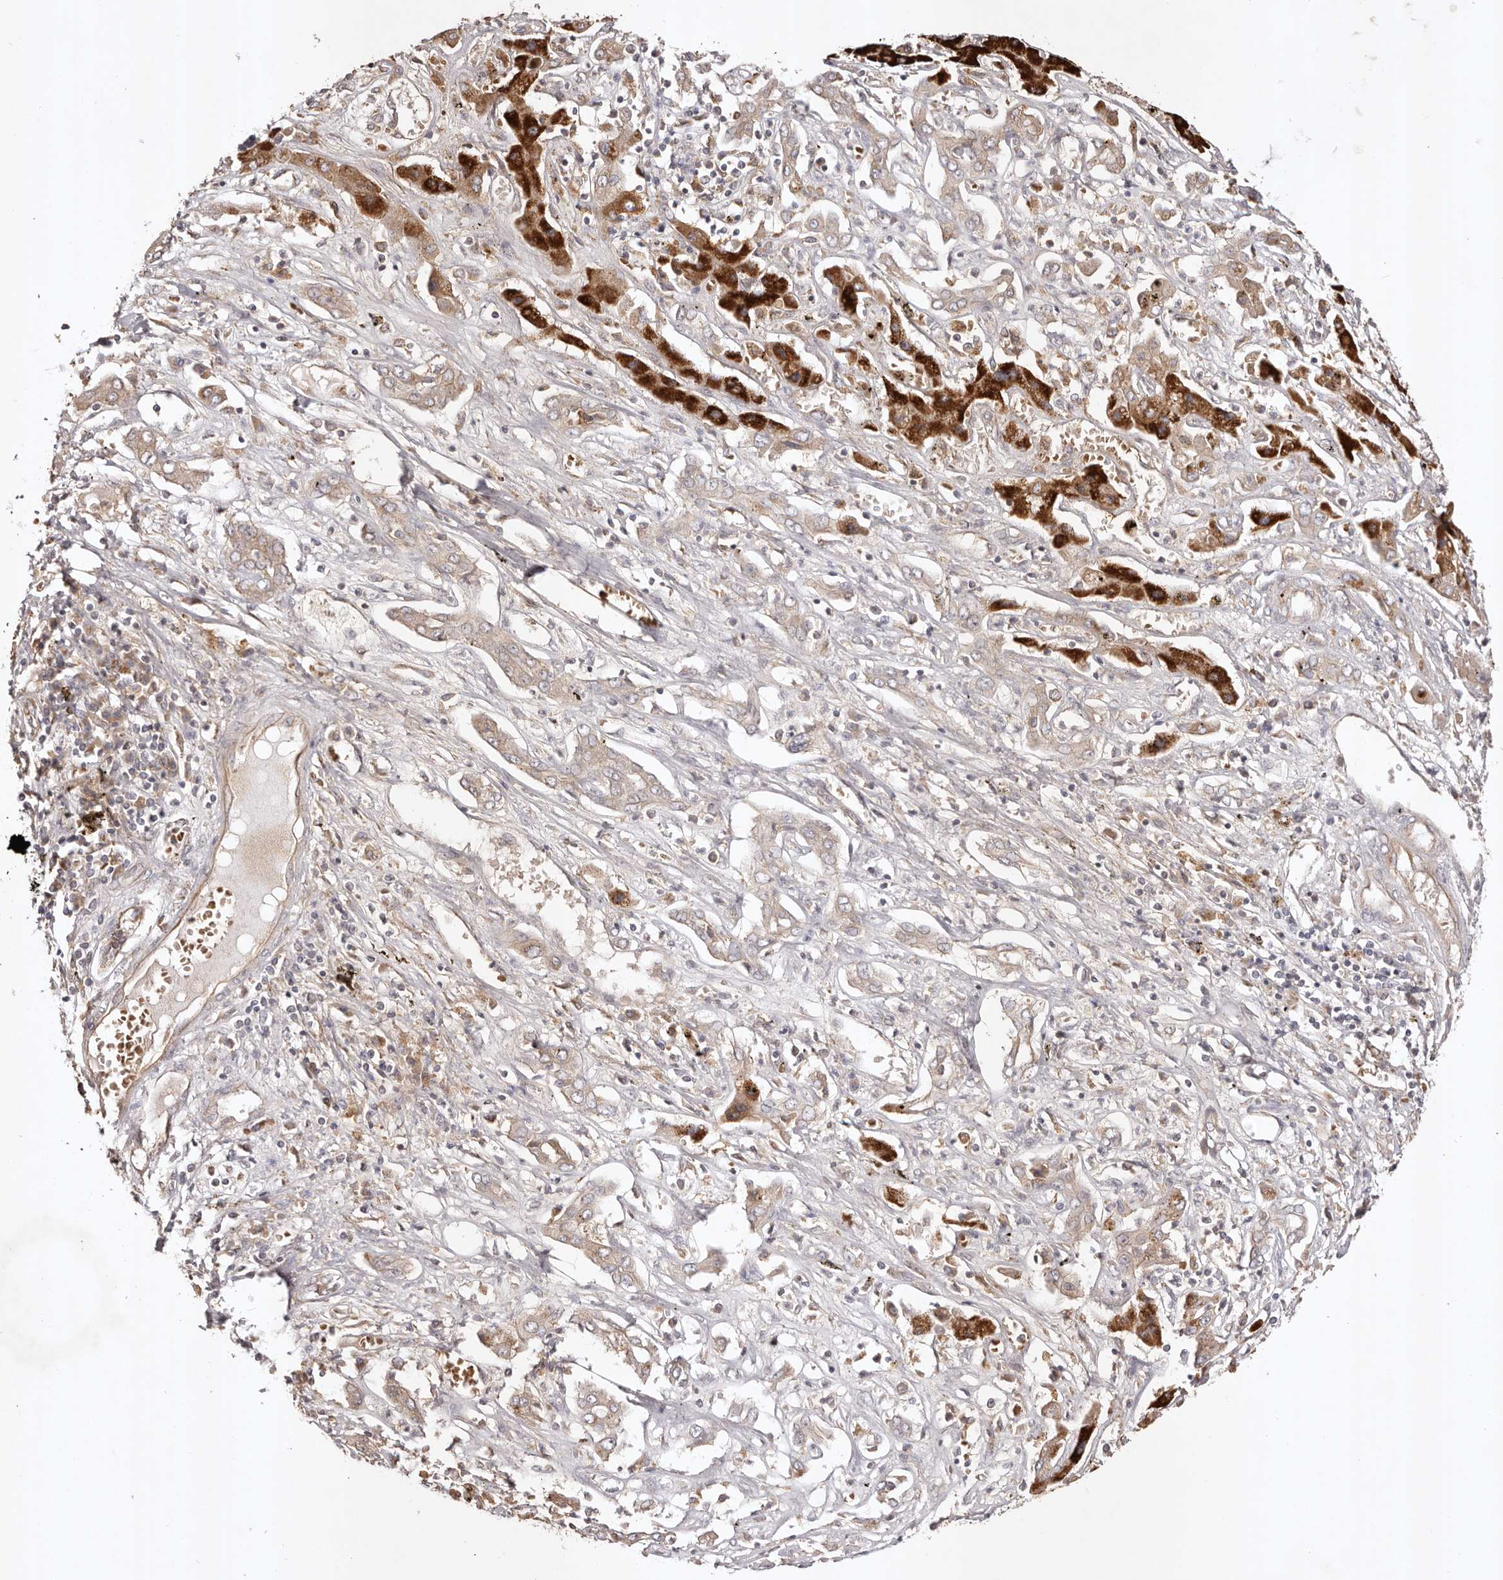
{"staining": {"intensity": "weak", "quantity": "25%-75%", "location": "cytoplasmic/membranous"}, "tissue": "liver cancer", "cell_type": "Tumor cells", "image_type": "cancer", "snomed": [{"axis": "morphology", "description": "Cholangiocarcinoma"}, {"axis": "topography", "description": "Liver"}], "caption": "Liver cancer stained for a protein shows weak cytoplasmic/membranous positivity in tumor cells.", "gene": "UBR2", "patient": {"sex": "male", "age": 67}}